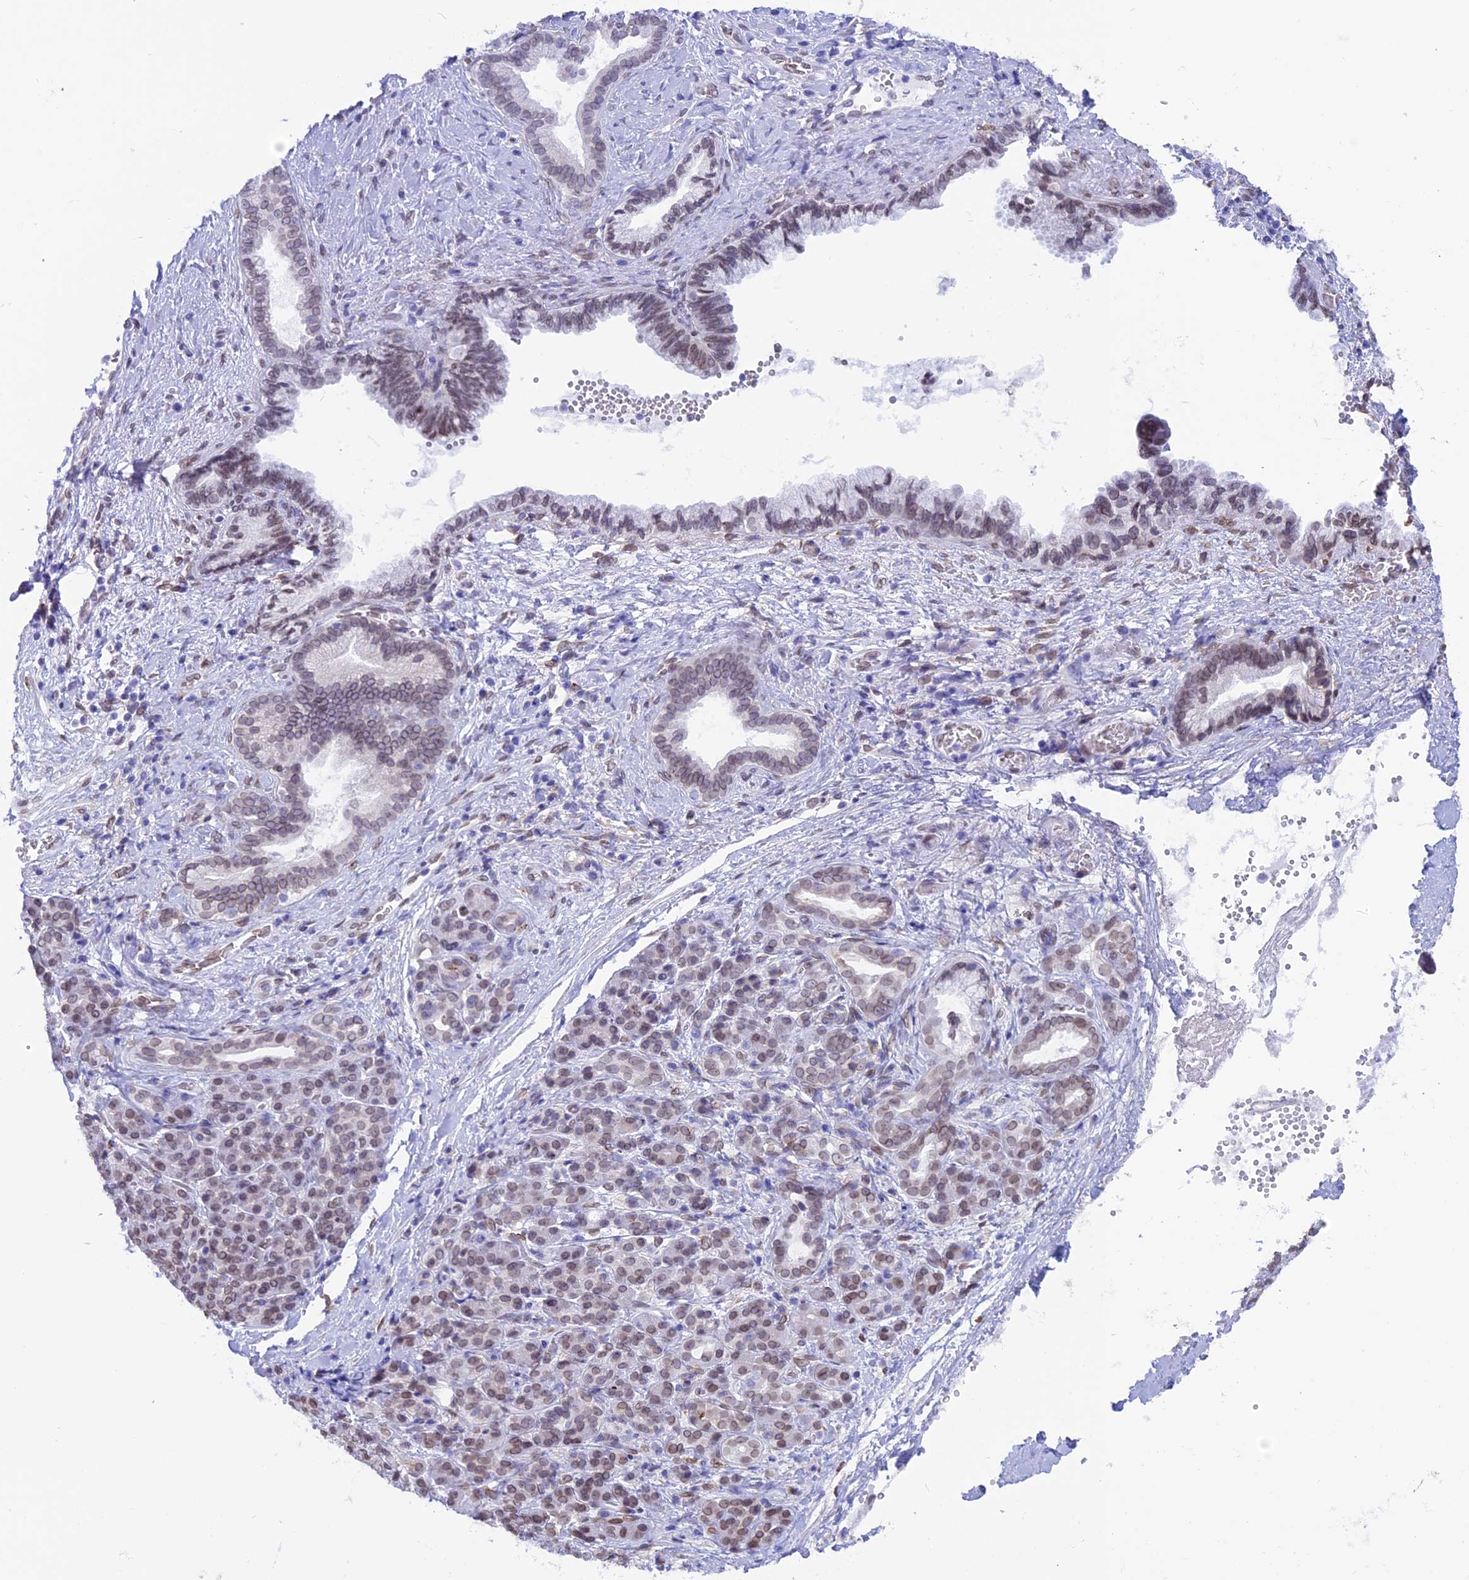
{"staining": {"intensity": "weak", "quantity": ">75%", "location": "cytoplasmic/membranous,nuclear"}, "tissue": "pancreatic cancer", "cell_type": "Tumor cells", "image_type": "cancer", "snomed": [{"axis": "morphology", "description": "Adenocarcinoma, NOS"}, {"axis": "topography", "description": "Pancreas"}], "caption": "Pancreatic cancer was stained to show a protein in brown. There is low levels of weak cytoplasmic/membranous and nuclear expression in approximately >75% of tumor cells. The staining was performed using DAB (3,3'-diaminobenzidine) to visualize the protein expression in brown, while the nuclei were stained in blue with hematoxylin (Magnification: 20x).", "gene": "TMPRSS7", "patient": {"sex": "male", "age": 59}}